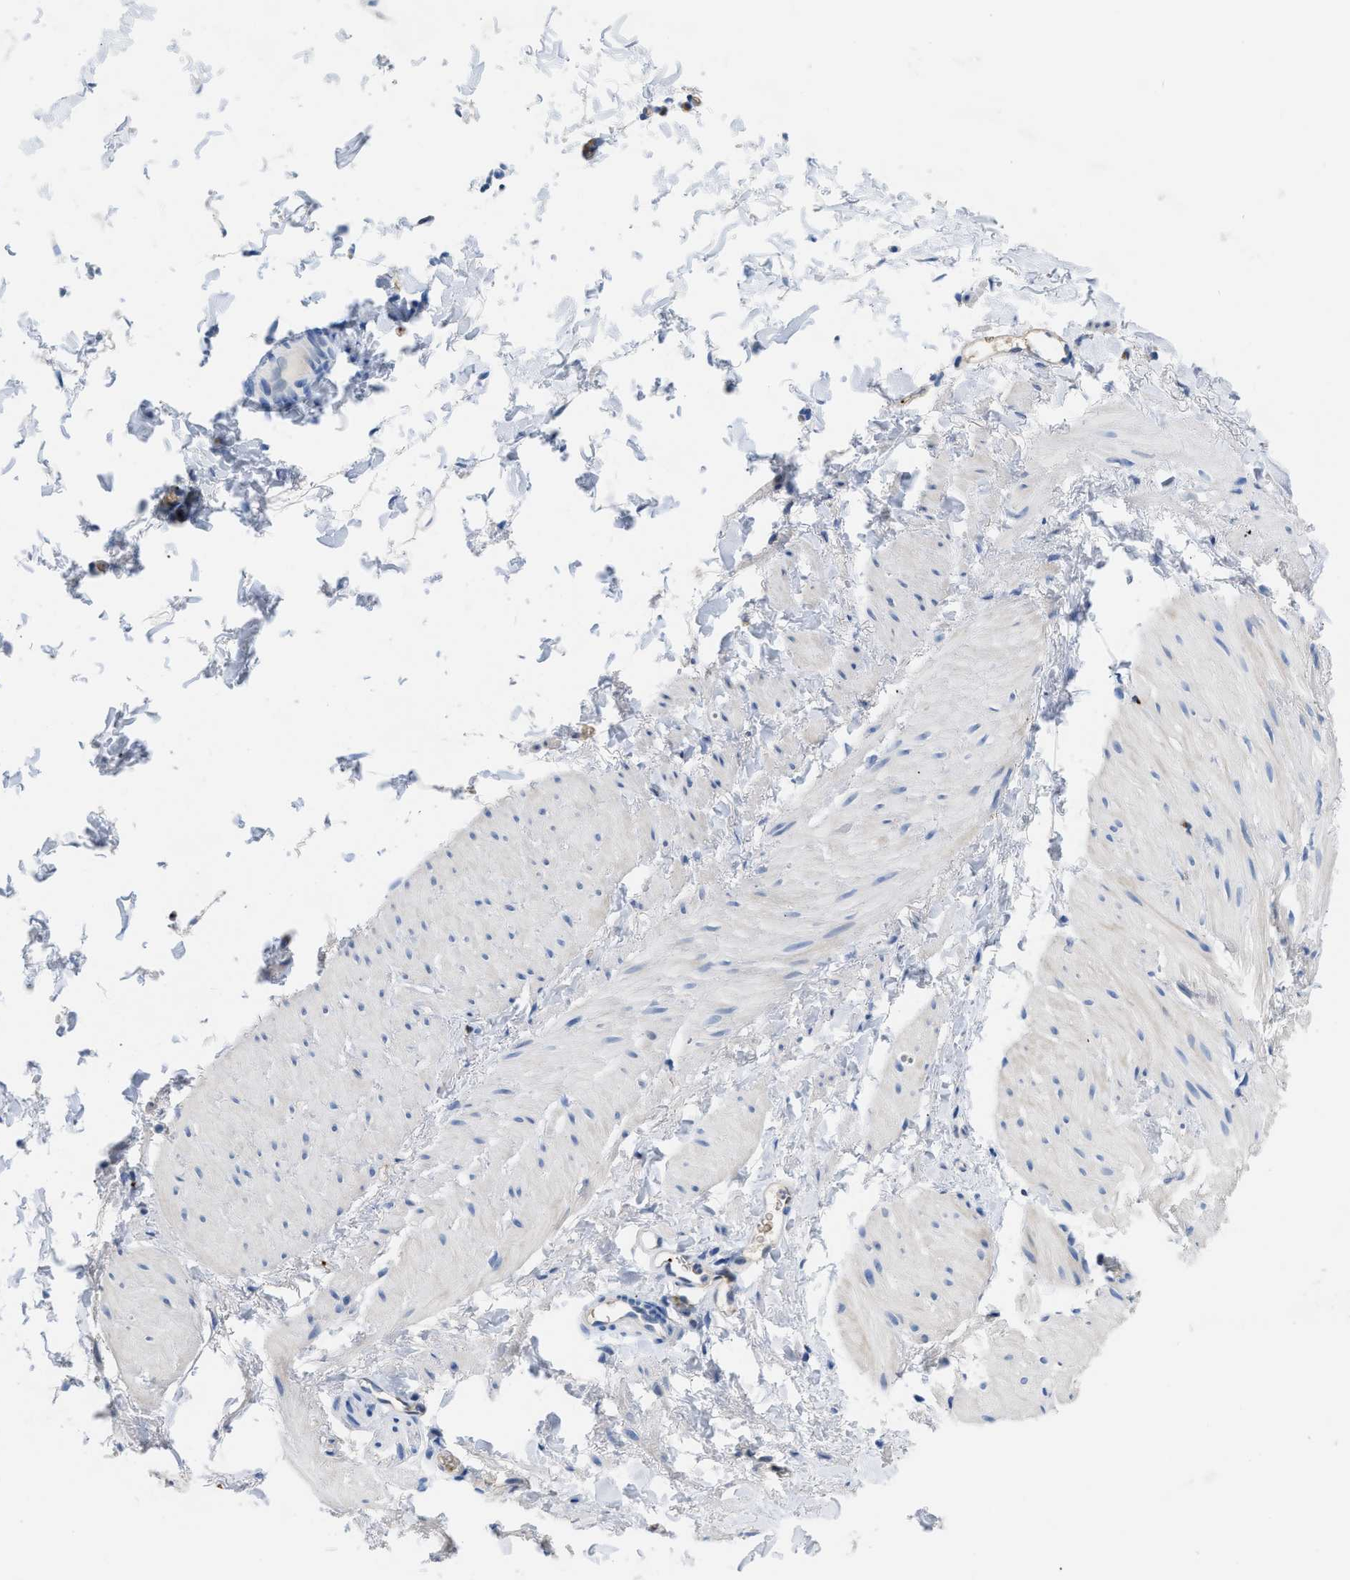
{"staining": {"intensity": "negative", "quantity": "none", "location": "none"}, "tissue": "smooth muscle", "cell_type": "Smooth muscle cells", "image_type": "normal", "snomed": [{"axis": "morphology", "description": "Normal tissue, NOS"}, {"axis": "topography", "description": "Smooth muscle"}], "caption": "An image of smooth muscle stained for a protein displays no brown staining in smooth muscle cells.", "gene": "FGF18", "patient": {"sex": "male", "age": 16}}